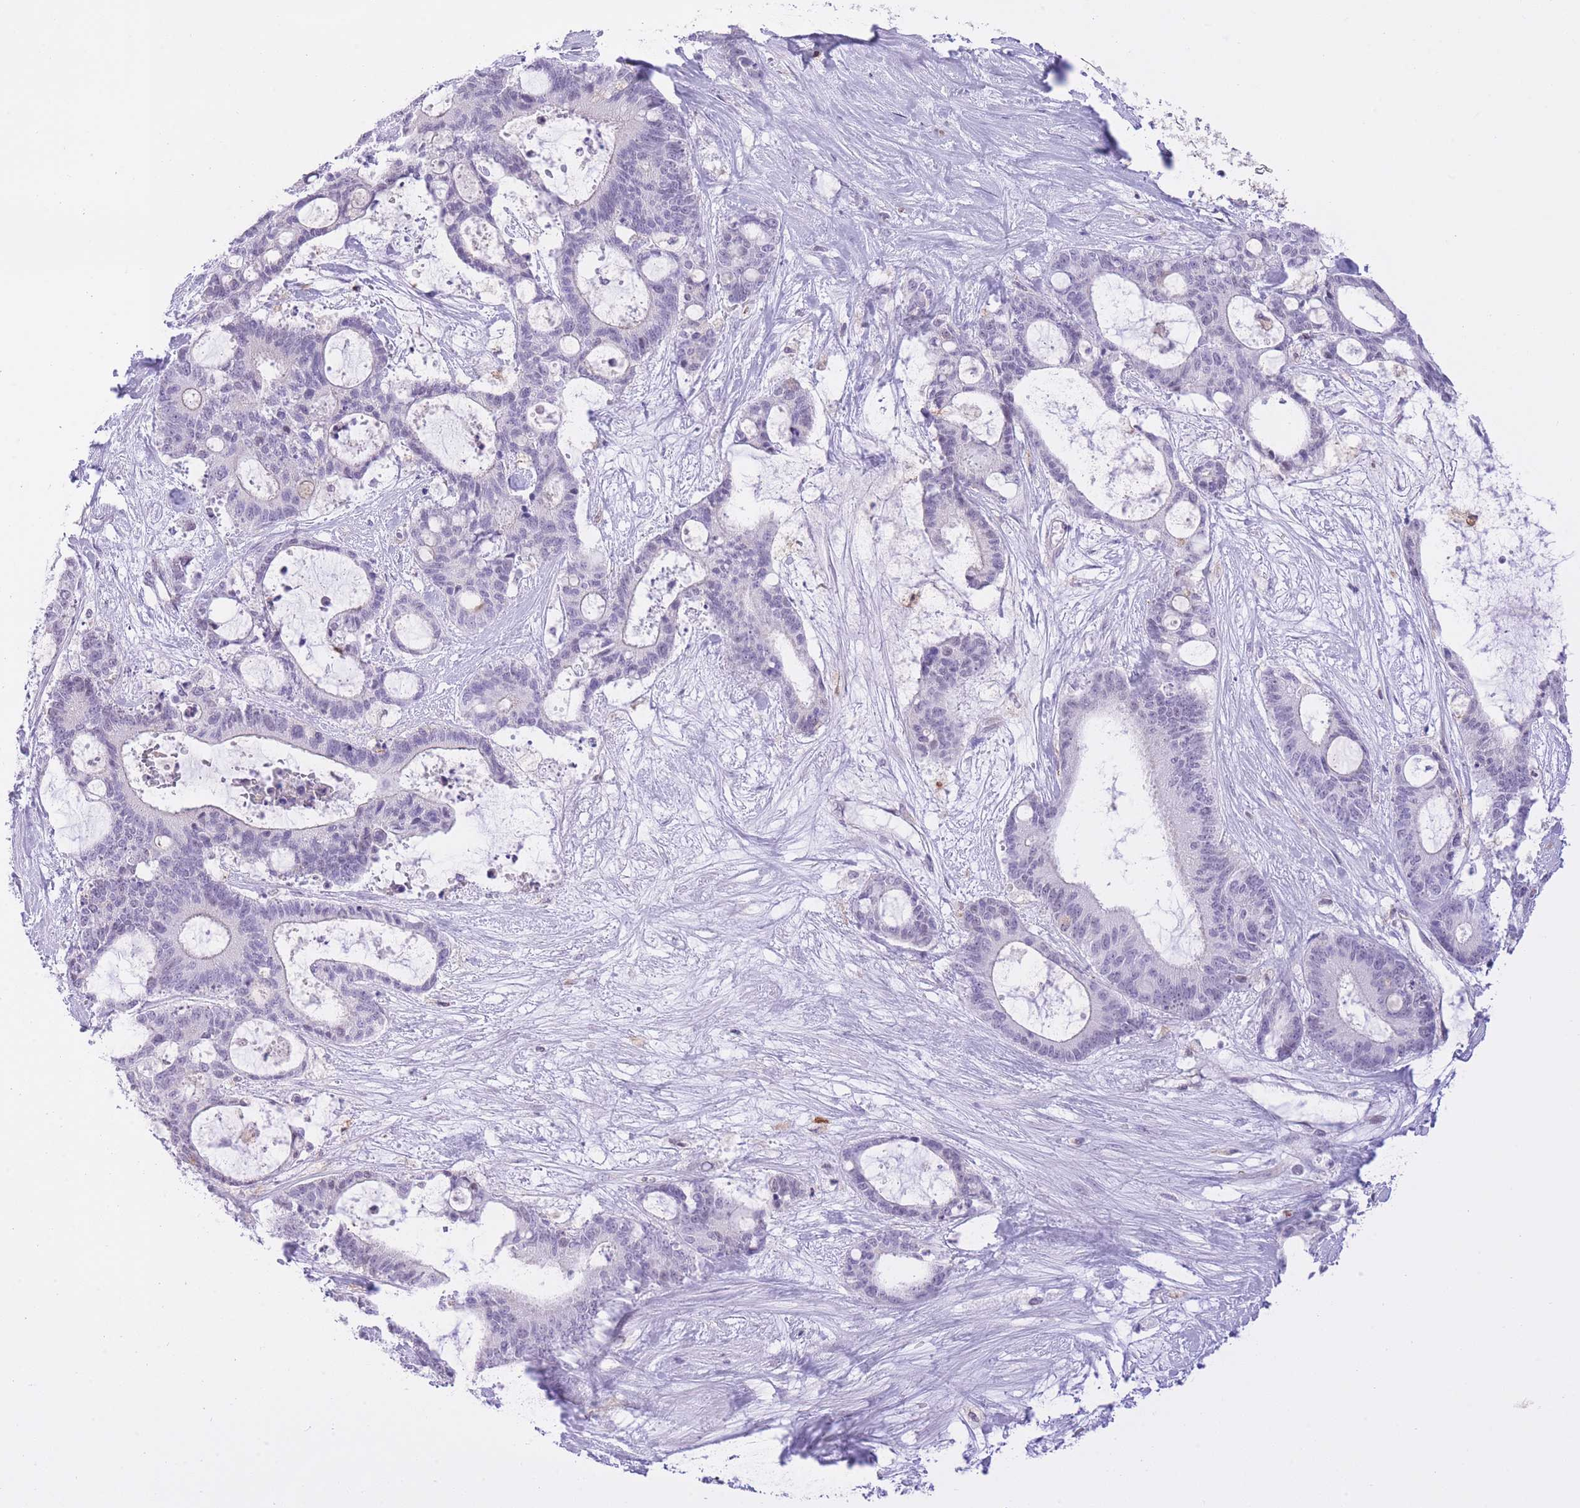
{"staining": {"intensity": "negative", "quantity": "none", "location": "none"}, "tissue": "liver cancer", "cell_type": "Tumor cells", "image_type": "cancer", "snomed": [{"axis": "morphology", "description": "Normal tissue, NOS"}, {"axis": "morphology", "description": "Cholangiocarcinoma"}, {"axis": "topography", "description": "Liver"}, {"axis": "topography", "description": "Peripheral nerve tissue"}], "caption": "High magnification brightfield microscopy of liver cancer stained with DAB (3,3'-diaminobenzidine) (brown) and counterstained with hematoxylin (blue): tumor cells show no significant staining.", "gene": "MEIOSIN", "patient": {"sex": "female", "age": 73}}